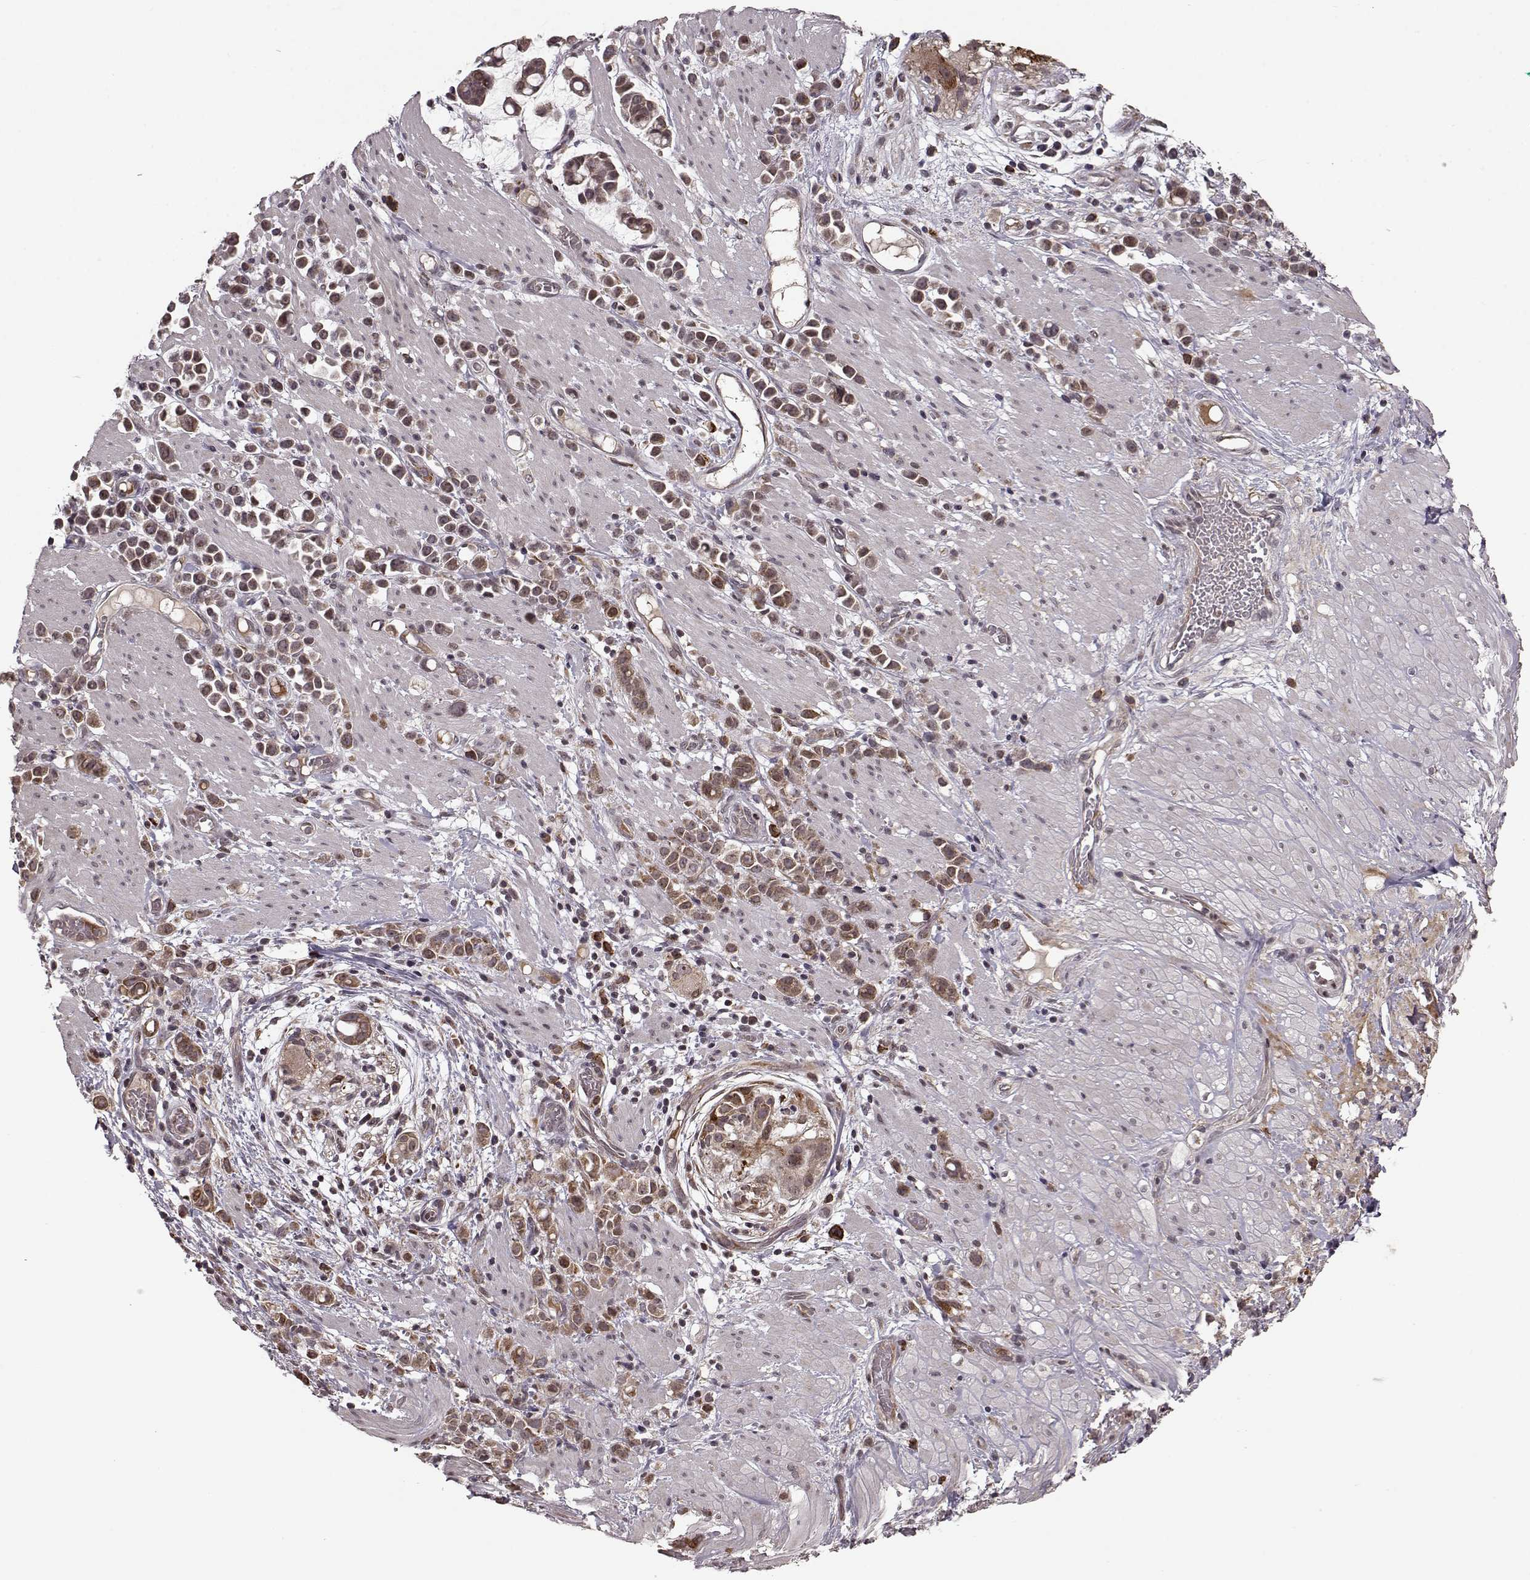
{"staining": {"intensity": "weak", "quantity": ">75%", "location": "cytoplasmic/membranous"}, "tissue": "stomach cancer", "cell_type": "Tumor cells", "image_type": "cancer", "snomed": [{"axis": "morphology", "description": "Adenocarcinoma, NOS"}, {"axis": "topography", "description": "Stomach"}], "caption": "IHC staining of stomach cancer (adenocarcinoma), which displays low levels of weak cytoplasmic/membranous expression in approximately >75% of tumor cells indicating weak cytoplasmic/membranous protein staining. The staining was performed using DAB (brown) for protein detection and nuclei were counterstained in hematoxylin (blue).", "gene": "ELOVL5", "patient": {"sex": "male", "age": 82}}